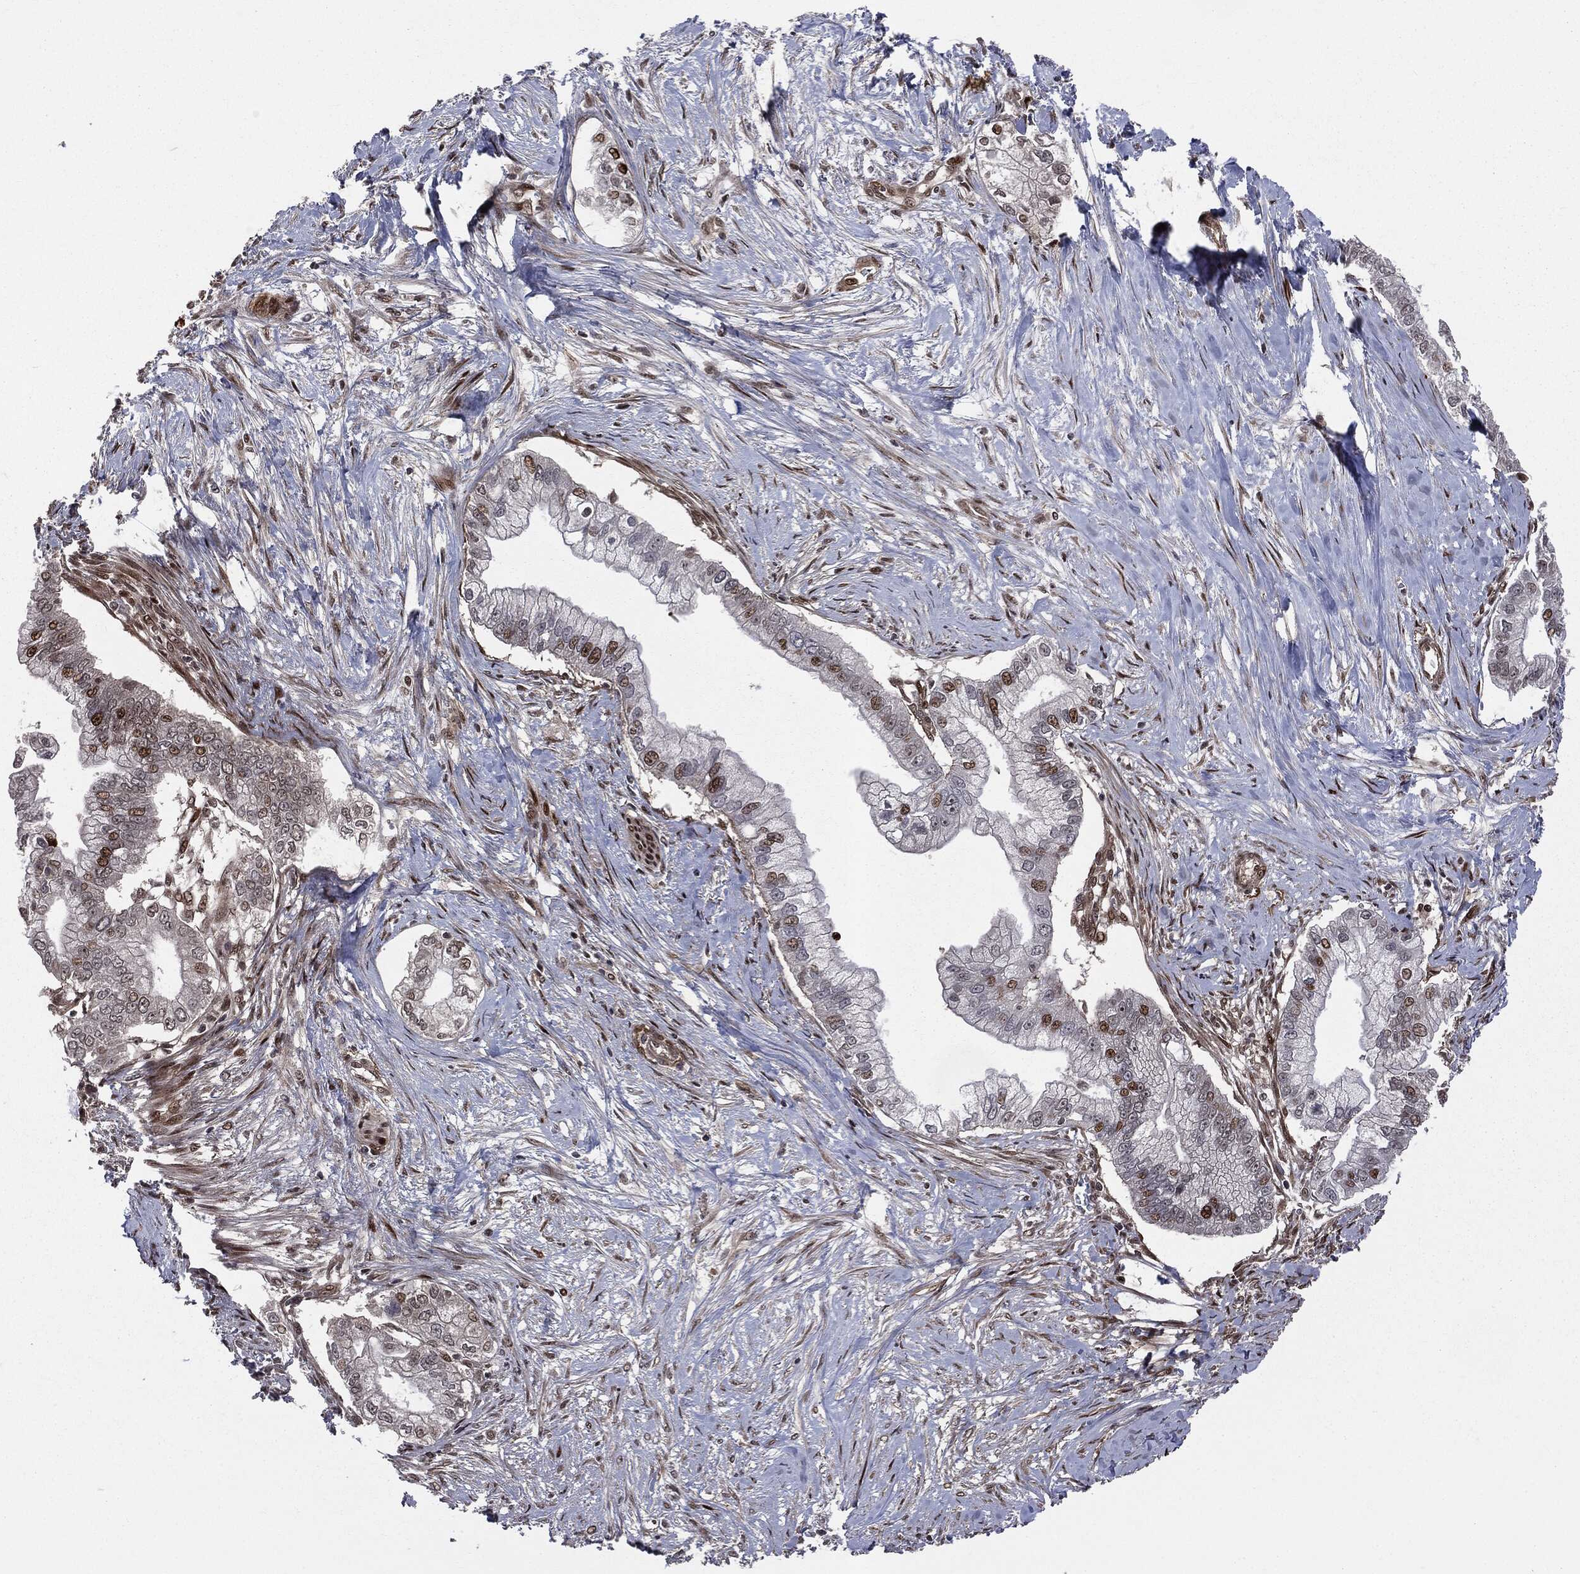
{"staining": {"intensity": "strong", "quantity": "<25%", "location": "nuclear"}, "tissue": "pancreatic cancer", "cell_type": "Tumor cells", "image_type": "cancer", "snomed": [{"axis": "morphology", "description": "Adenocarcinoma, NOS"}, {"axis": "topography", "description": "Pancreas"}], "caption": "Tumor cells demonstrate medium levels of strong nuclear positivity in about <25% of cells in human adenocarcinoma (pancreatic).", "gene": "SMAD4", "patient": {"sex": "male", "age": 70}}